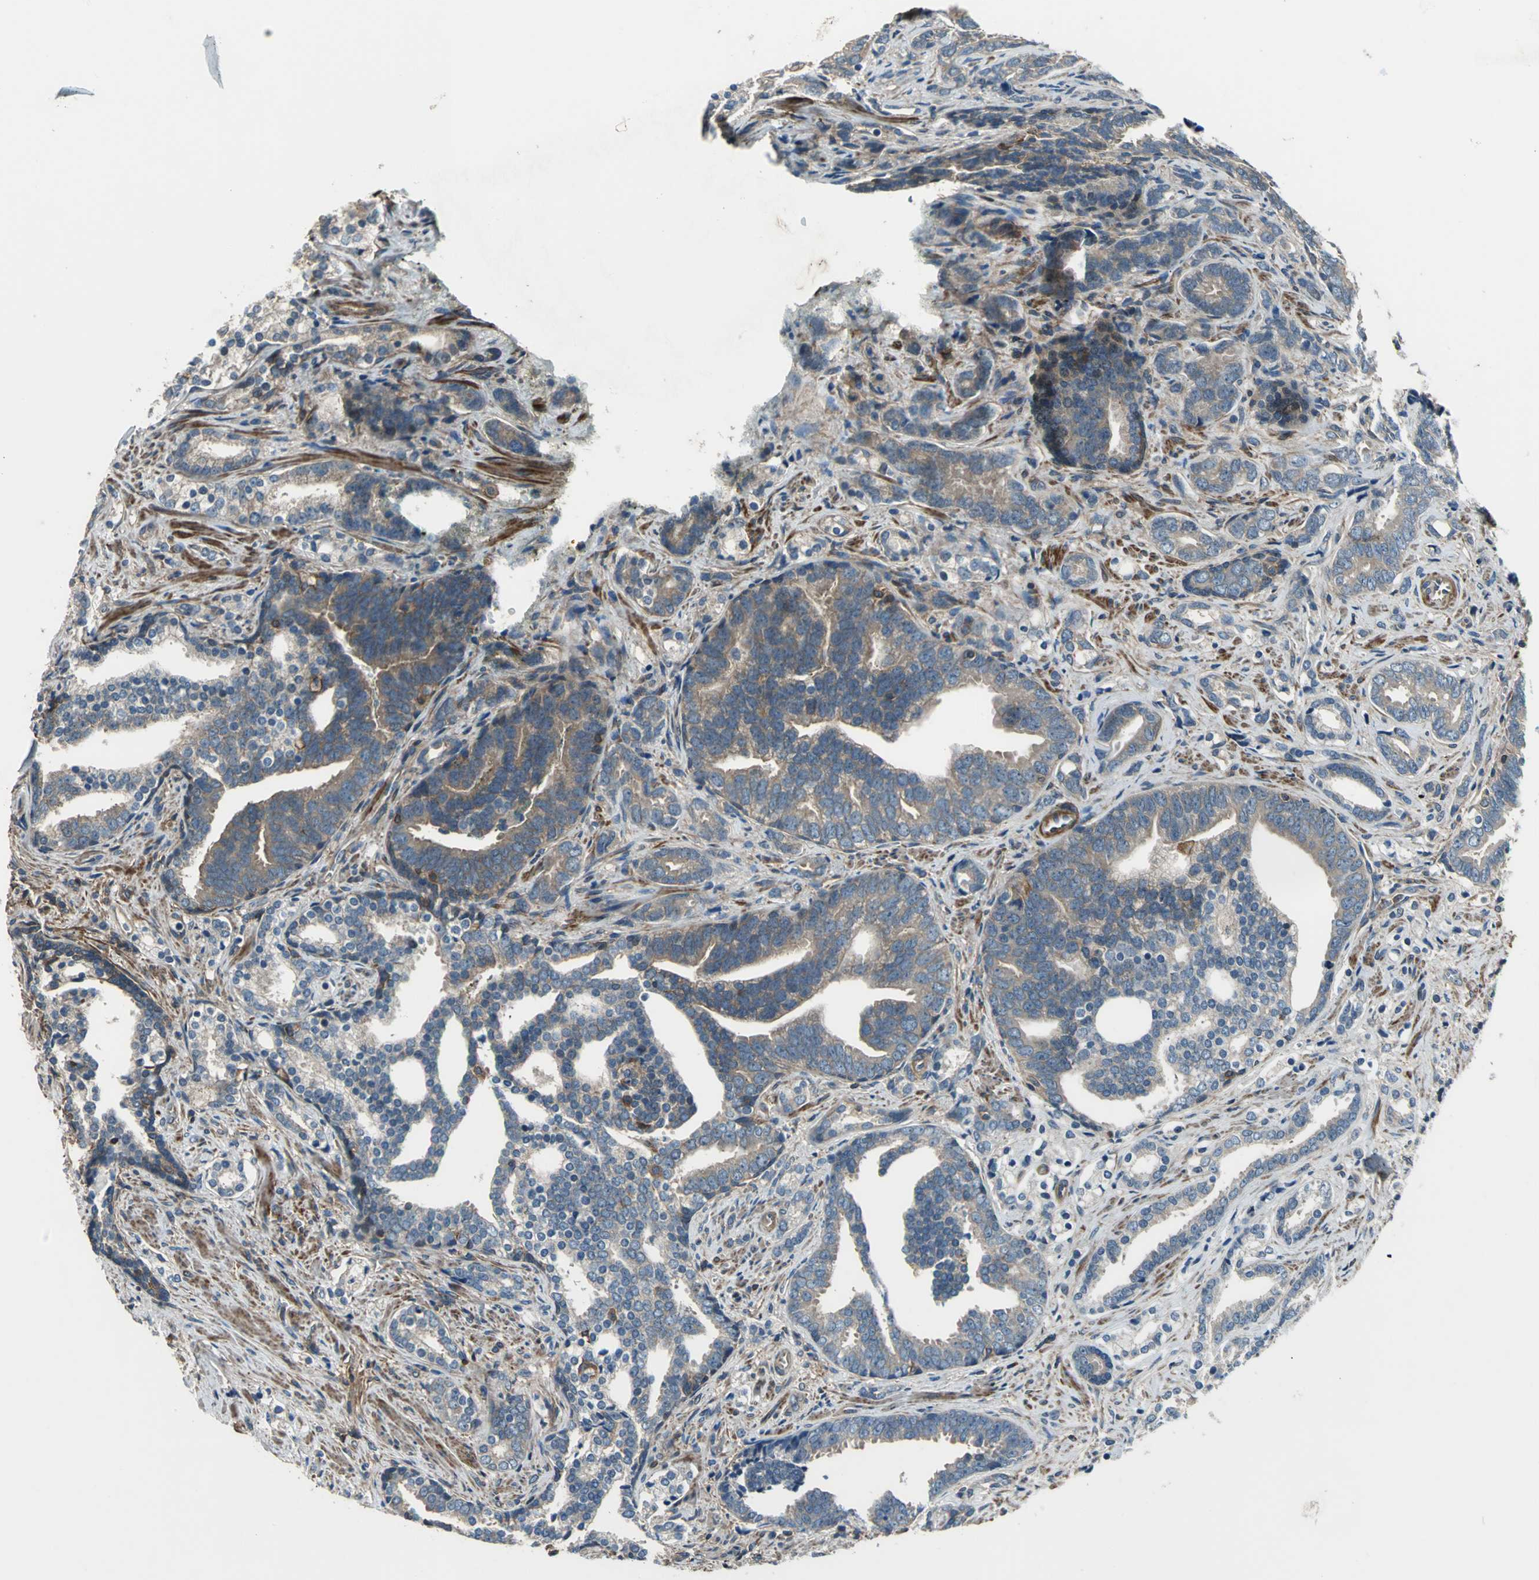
{"staining": {"intensity": "moderate", "quantity": ">75%", "location": "cytoplasmic/membranous"}, "tissue": "prostate cancer", "cell_type": "Tumor cells", "image_type": "cancer", "snomed": [{"axis": "morphology", "description": "Adenocarcinoma, Medium grade"}, {"axis": "topography", "description": "Prostate"}], "caption": "Tumor cells demonstrate moderate cytoplasmic/membranous staining in approximately >75% of cells in prostate cancer.", "gene": "PARVA", "patient": {"sex": "male", "age": 67}}